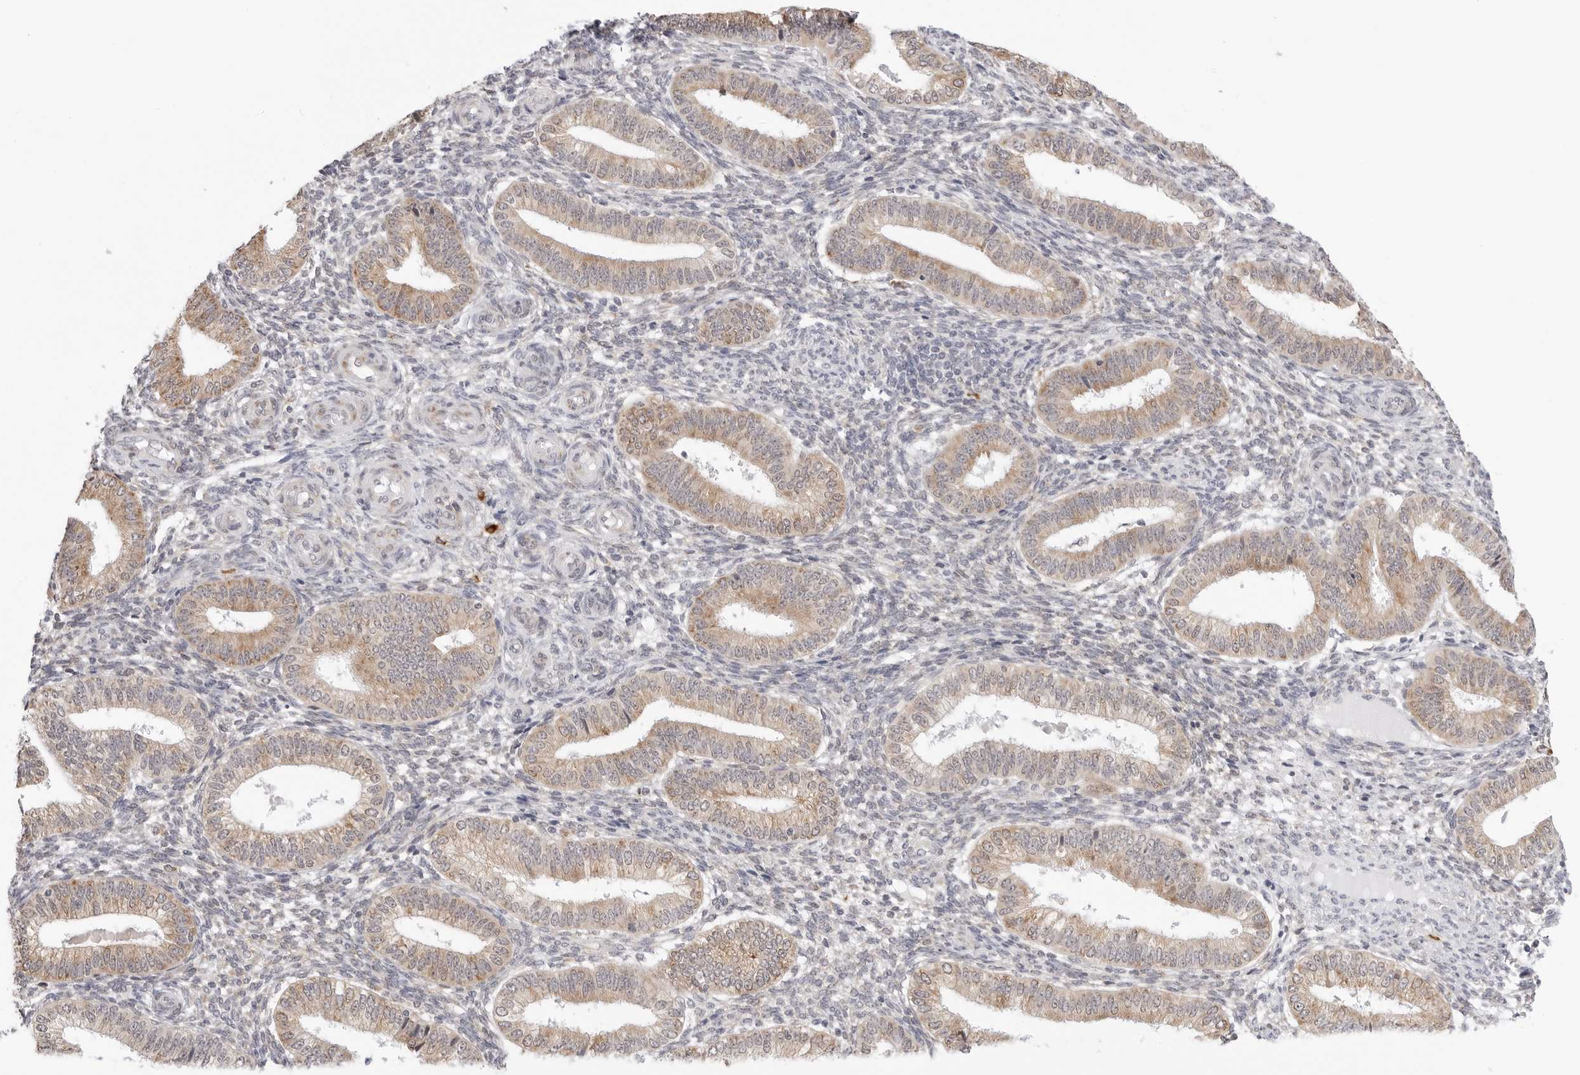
{"staining": {"intensity": "negative", "quantity": "none", "location": "none"}, "tissue": "endometrium", "cell_type": "Cells in endometrial stroma", "image_type": "normal", "snomed": [{"axis": "morphology", "description": "Normal tissue, NOS"}, {"axis": "topography", "description": "Endometrium"}], "caption": "Histopathology image shows no significant protein expression in cells in endometrial stroma of unremarkable endometrium. The staining is performed using DAB brown chromogen with nuclei counter-stained in using hematoxylin.", "gene": "RPN1", "patient": {"sex": "female", "age": 39}}